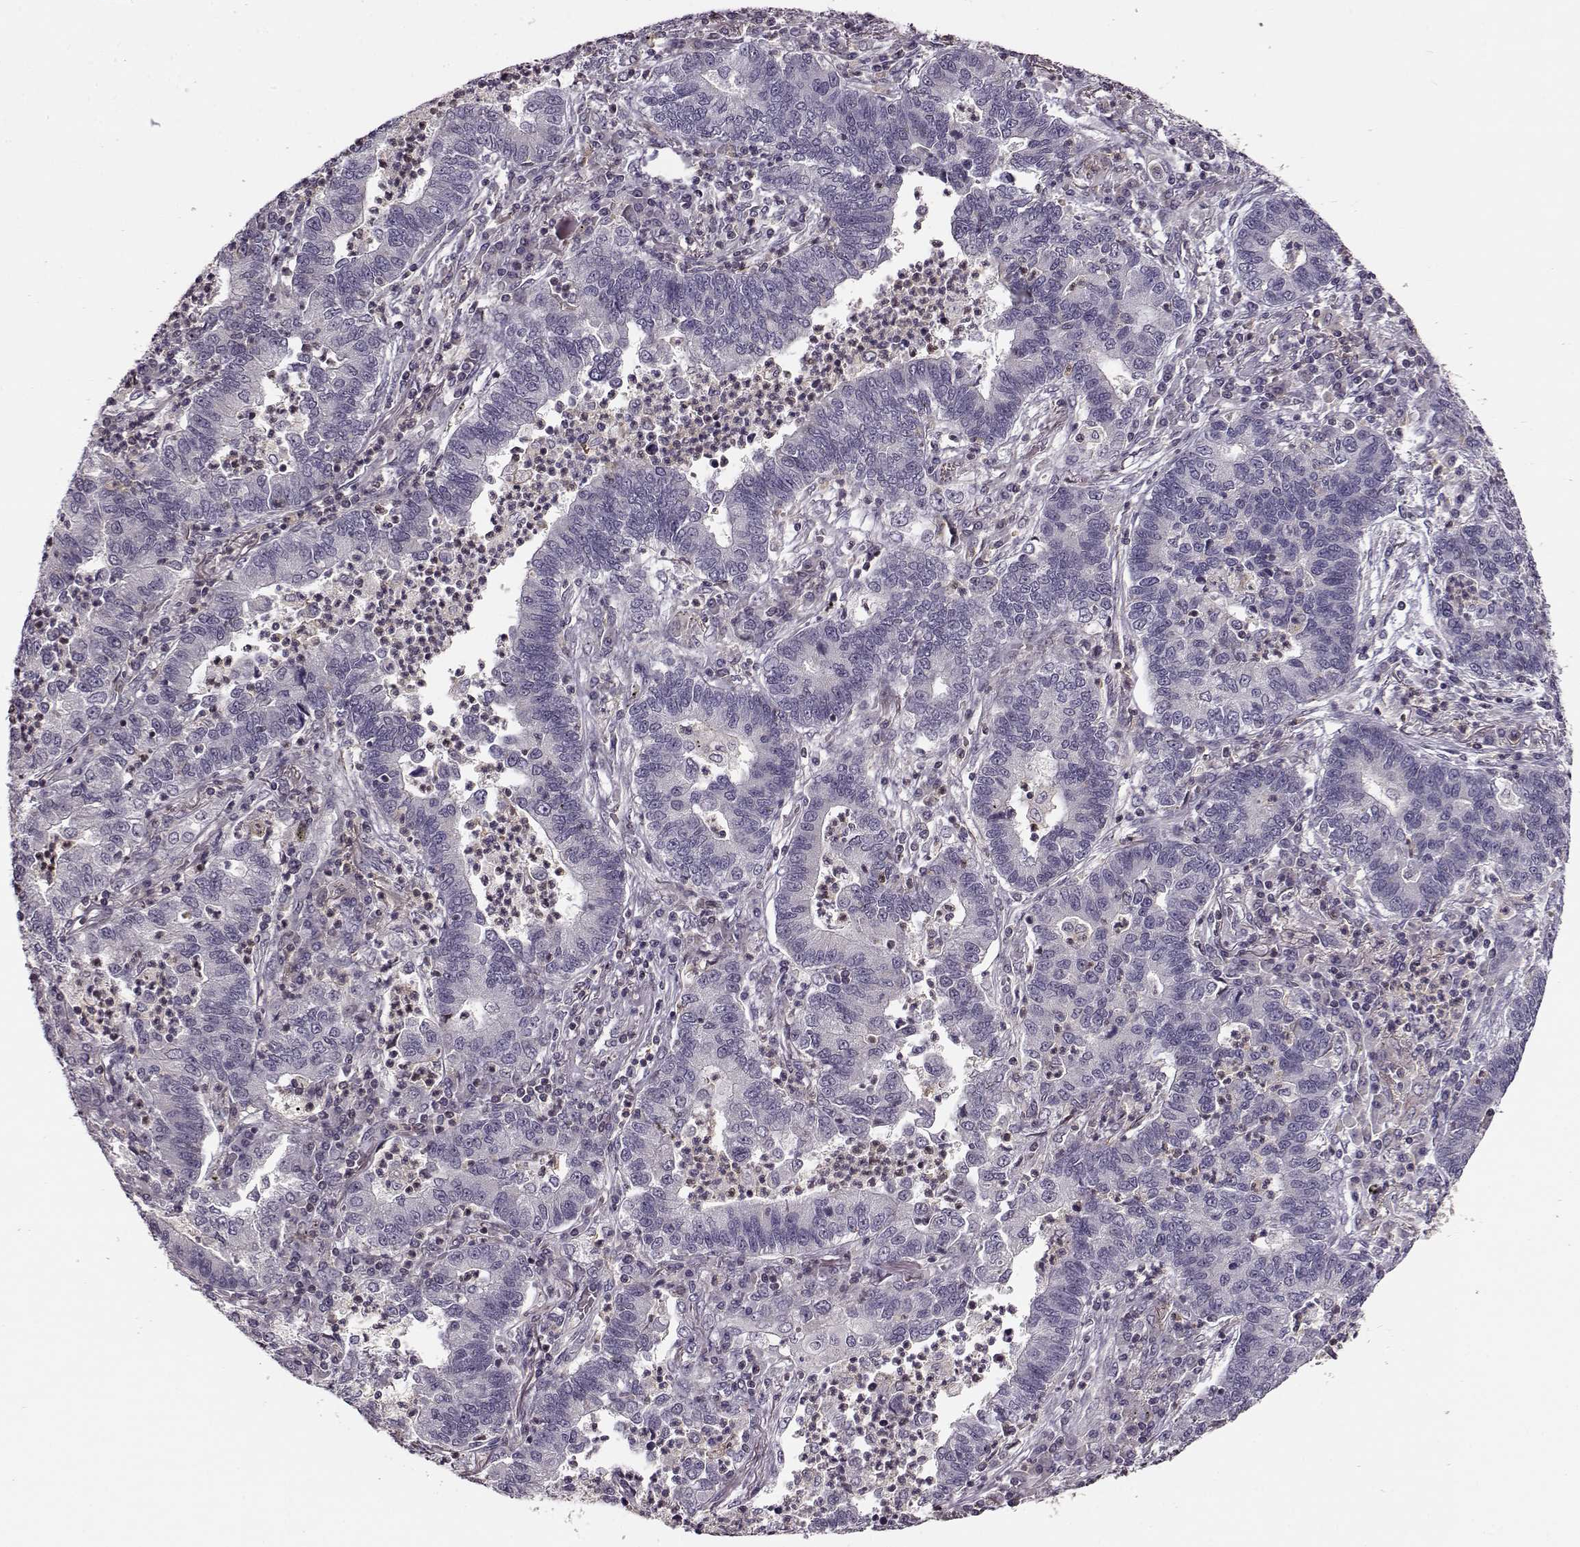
{"staining": {"intensity": "negative", "quantity": "none", "location": "none"}, "tissue": "lung cancer", "cell_type": "Tumor cells", "image_type": "cancer", "snomed": [{"axis": "morphology", "description": "Adenocarcinoma, NOS"}, {"axis": "topography", "description": "Lung"}], "caption": "IHC of lung cancer shows no positivity in tumor cells.", "gene": "MFSD1", "patient": {"sex": "female", "age": 57}}